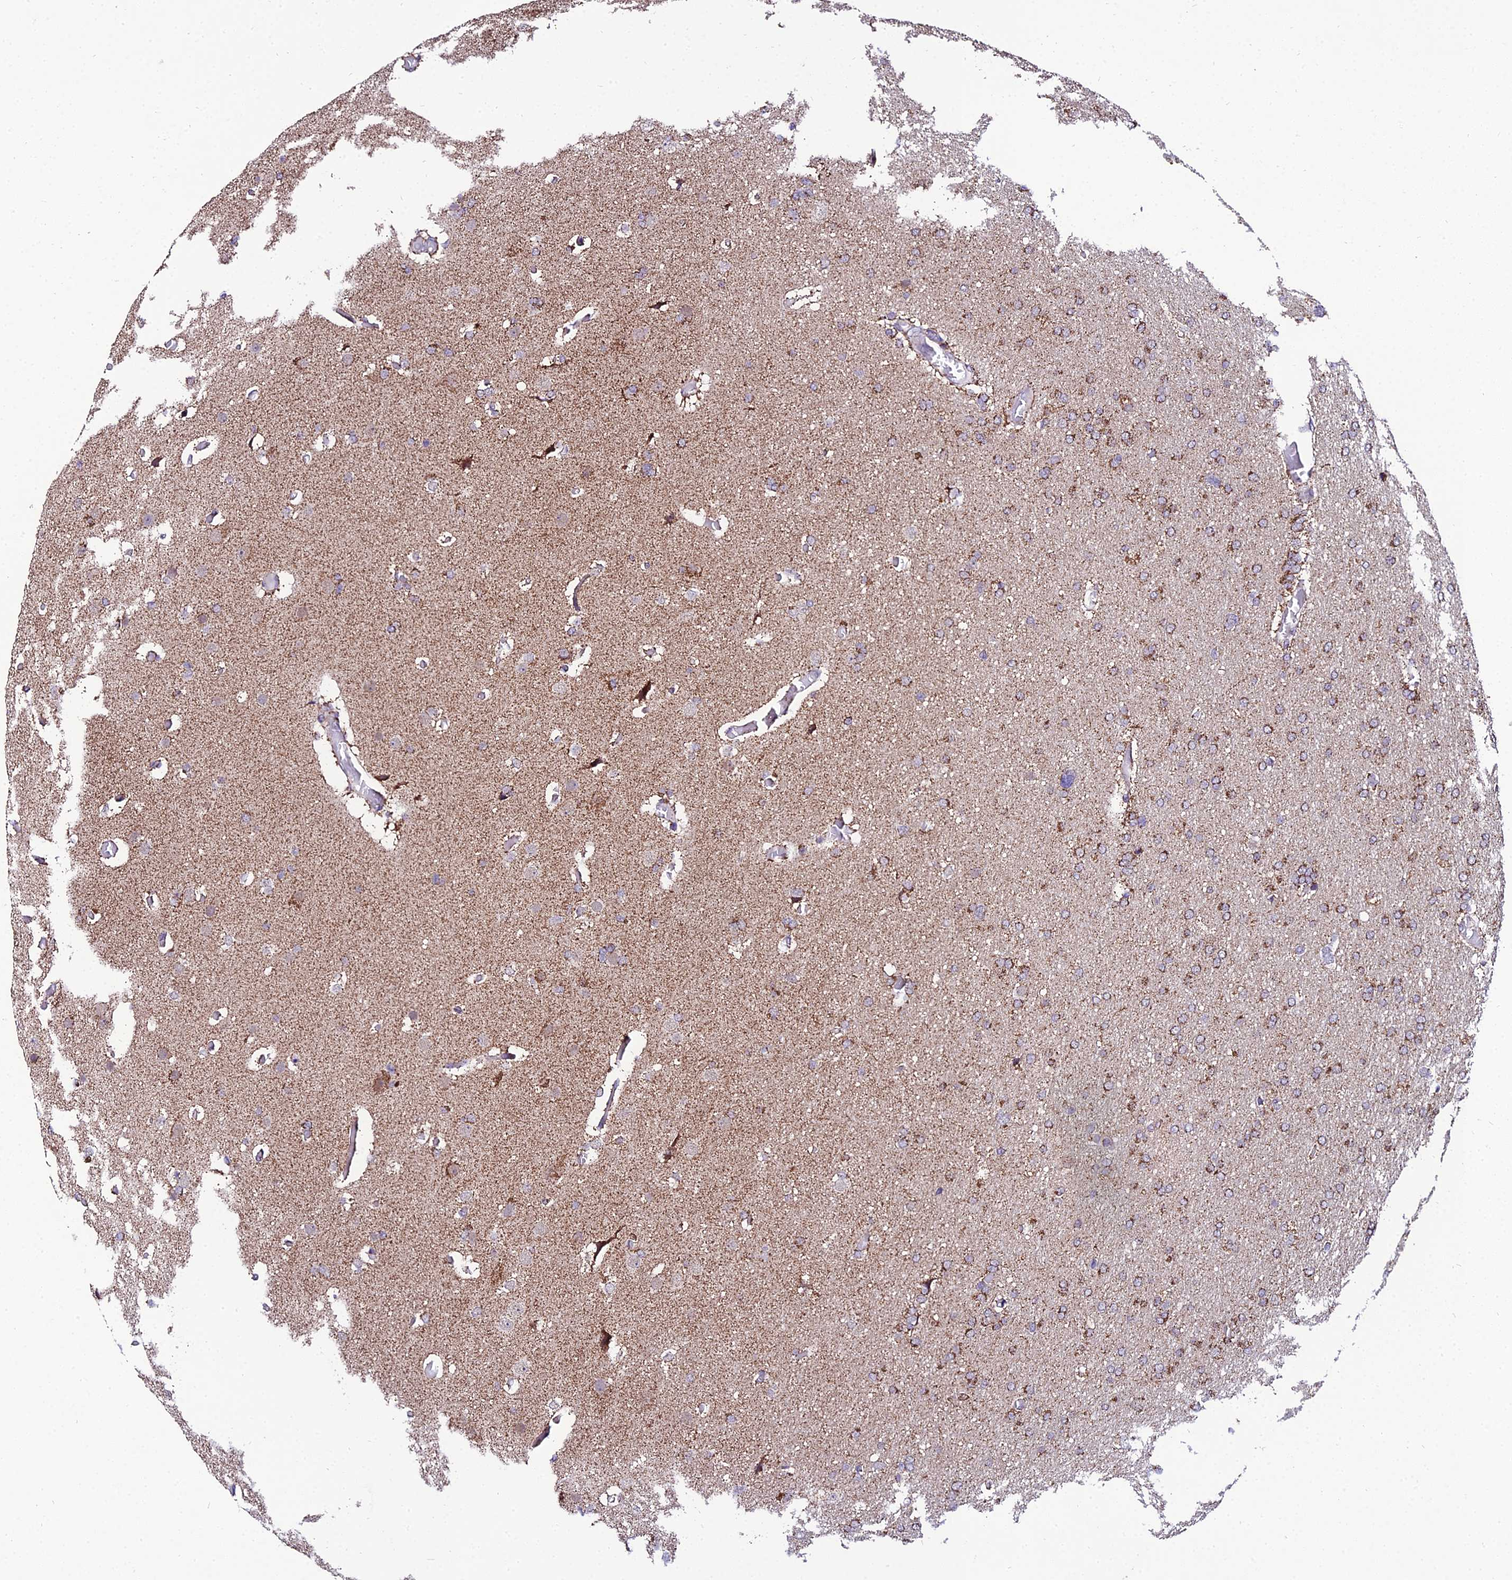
{"staining": {"intensity": "moderate", "quantity": ">75%", "location": "cytoplasmic/membranous"}, "tissue": "glioma", "cell_type": "Tumor cells", "image_type": "cancer", "snomed": [{"axis": "morphology", "description": "Glioma, malignant, High grade"}, {"axis": "topography", "description": "Cerebral cortex"}], "caption": "Immunohistochemical staining of human high-grade glioma (malignant) reveals medium levels of moderate cytoplasmic/membranous protein expression in about >75% of tumor cells.", "gene": "PSMD2", "patient": {"sex": "female", "age": 36}}